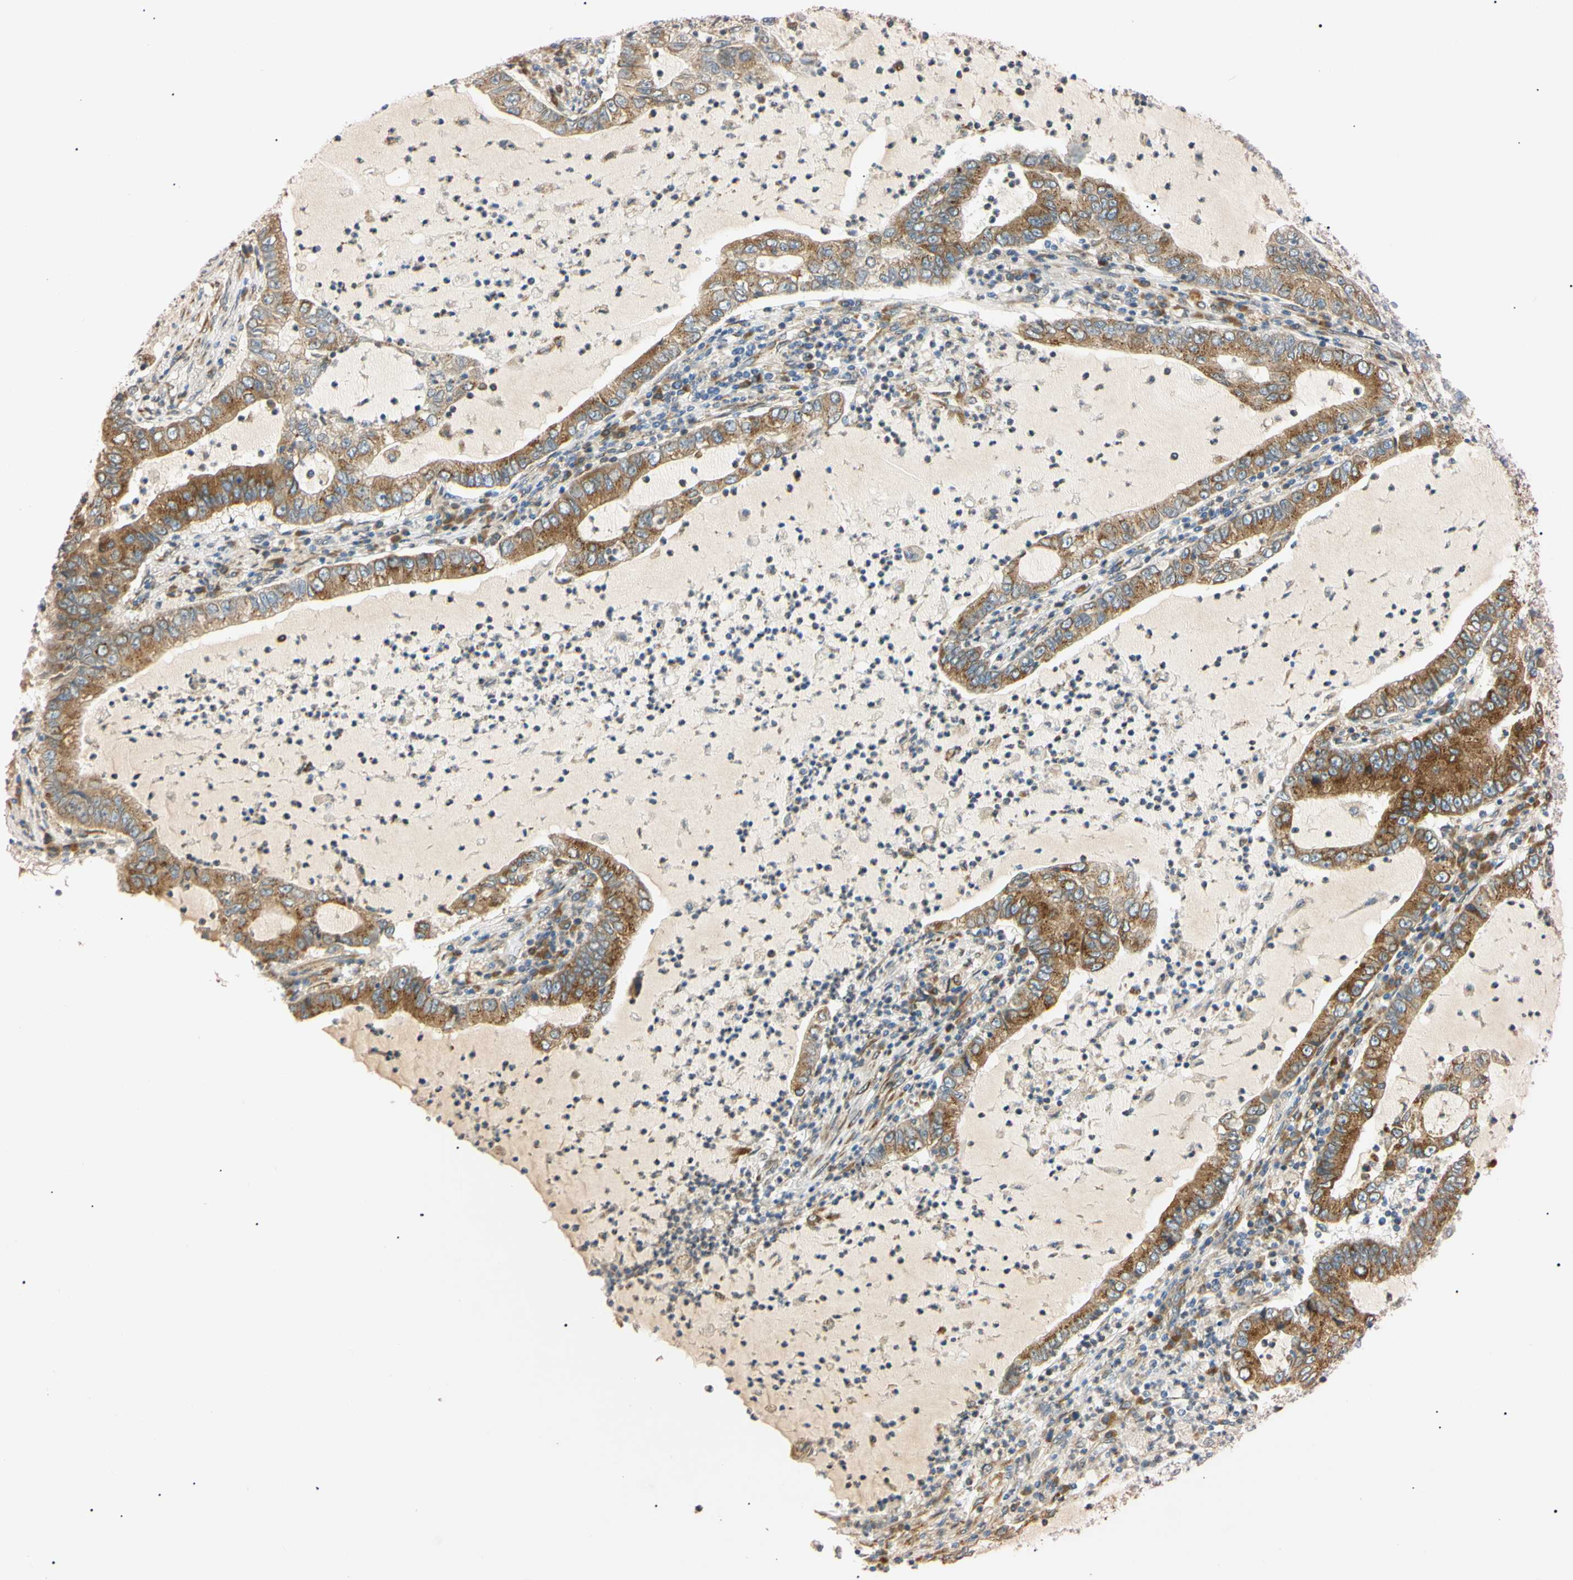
{"staining": {"intensity": "moderate", "quantity": "25%-75%", "location": "cytoplasmic/membranous"}, "tissue": "lung cancer", "cell_type": "Tumor cells", "image_type": "cancer", "snomed": [{"axis": "morphology", "description": "Adenocarcinoma, NOS"}, {"axis": "topography", "description": "Lung"}], "caption": "Tumor cells exhibit moderate cytoplasmic/membranous staining in approximately 25%-75% of cells in lung cancer (adenocarcinoma). (DAB (3,3'-diaminobenzidine) = brown stain, brightfield microscopy at high magnification).", "gene": "IER3IP1", "patient": {"sex": "female", "age": 51}}